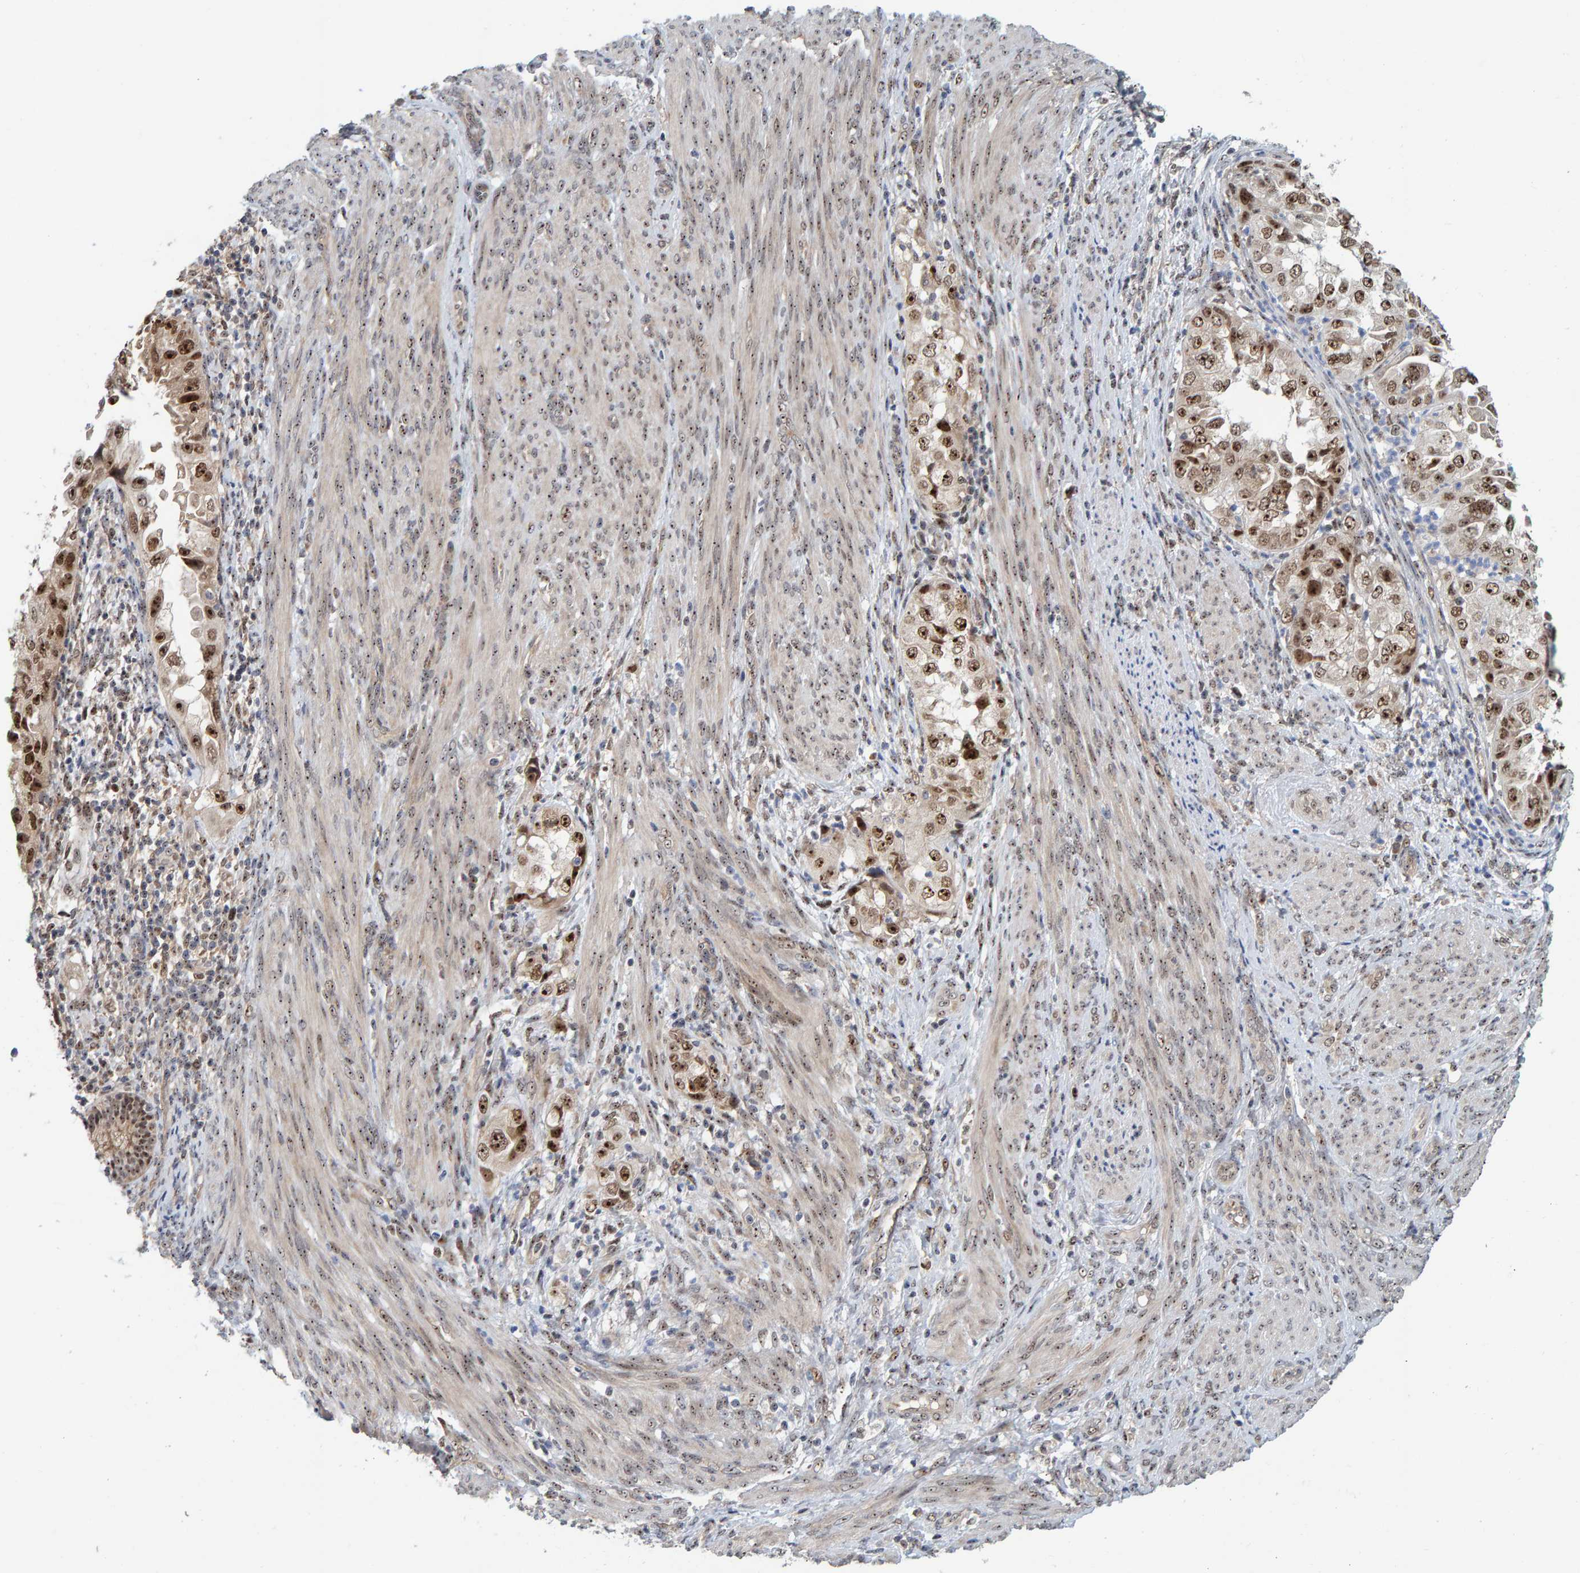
{"staining": {"intensity": "strong", "quantity": ">75%", "location": "nuclear"}, "tissue": "endometrial cancer", "cell_type": "Tumor cells", "image_type": "cancer", "snomed": [{"axis": "morphology", "description": "Adenocarcinoma, NOS"}, {"axis": "topography", "description": "Endometrium"}], "caption": "High-magnification brightfield microscopy of adenocarcinoma (endometrial) stained with DAB (3,3'-diaminobenzidine) (brown) and counterstained with hematoxylin (blue). tumor cells exhibit strong nuclear staining is identified in about>75% of cells.", "gene": "POLR1E", "patient": {"sex": "female", "age": 85}}